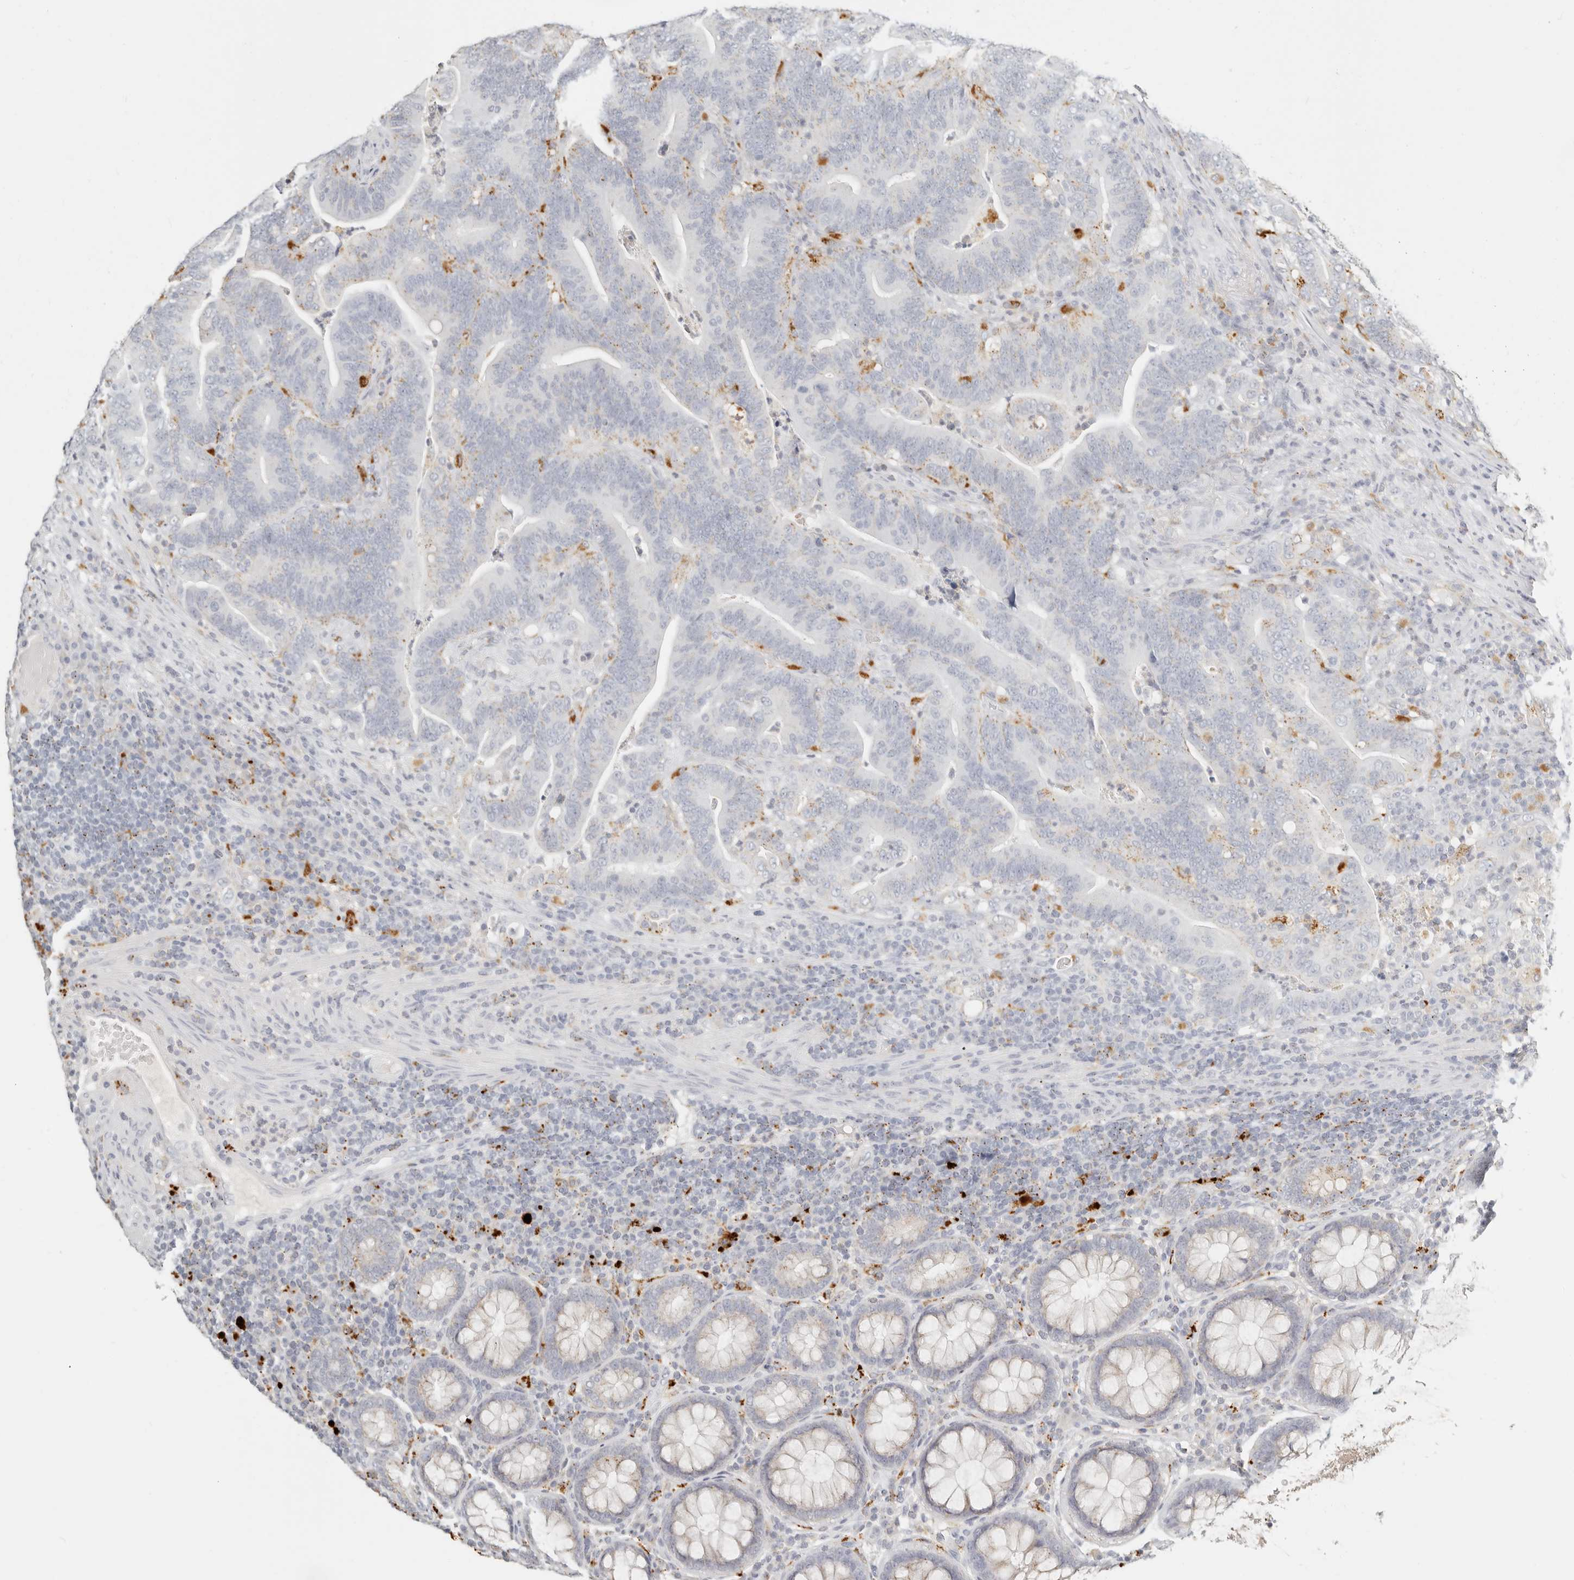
{"staining": {"intensity": "negative", "quantity": "none", "location": "none"}, "tissue": "colorectal cancer", "cell_type": "Tumor cells", "image_type": "cancer", "snomed": [{"axis": "morphology", "description": "Adenocarcinoma, NOS"}, {"axis": "topography", "description": "Colon"}], "caption": "Tumor cells show no significant expression in colorectal adenocarcinoma.", "gene": "RNASET2", "patient": {"sex": "female", "age": 66}}